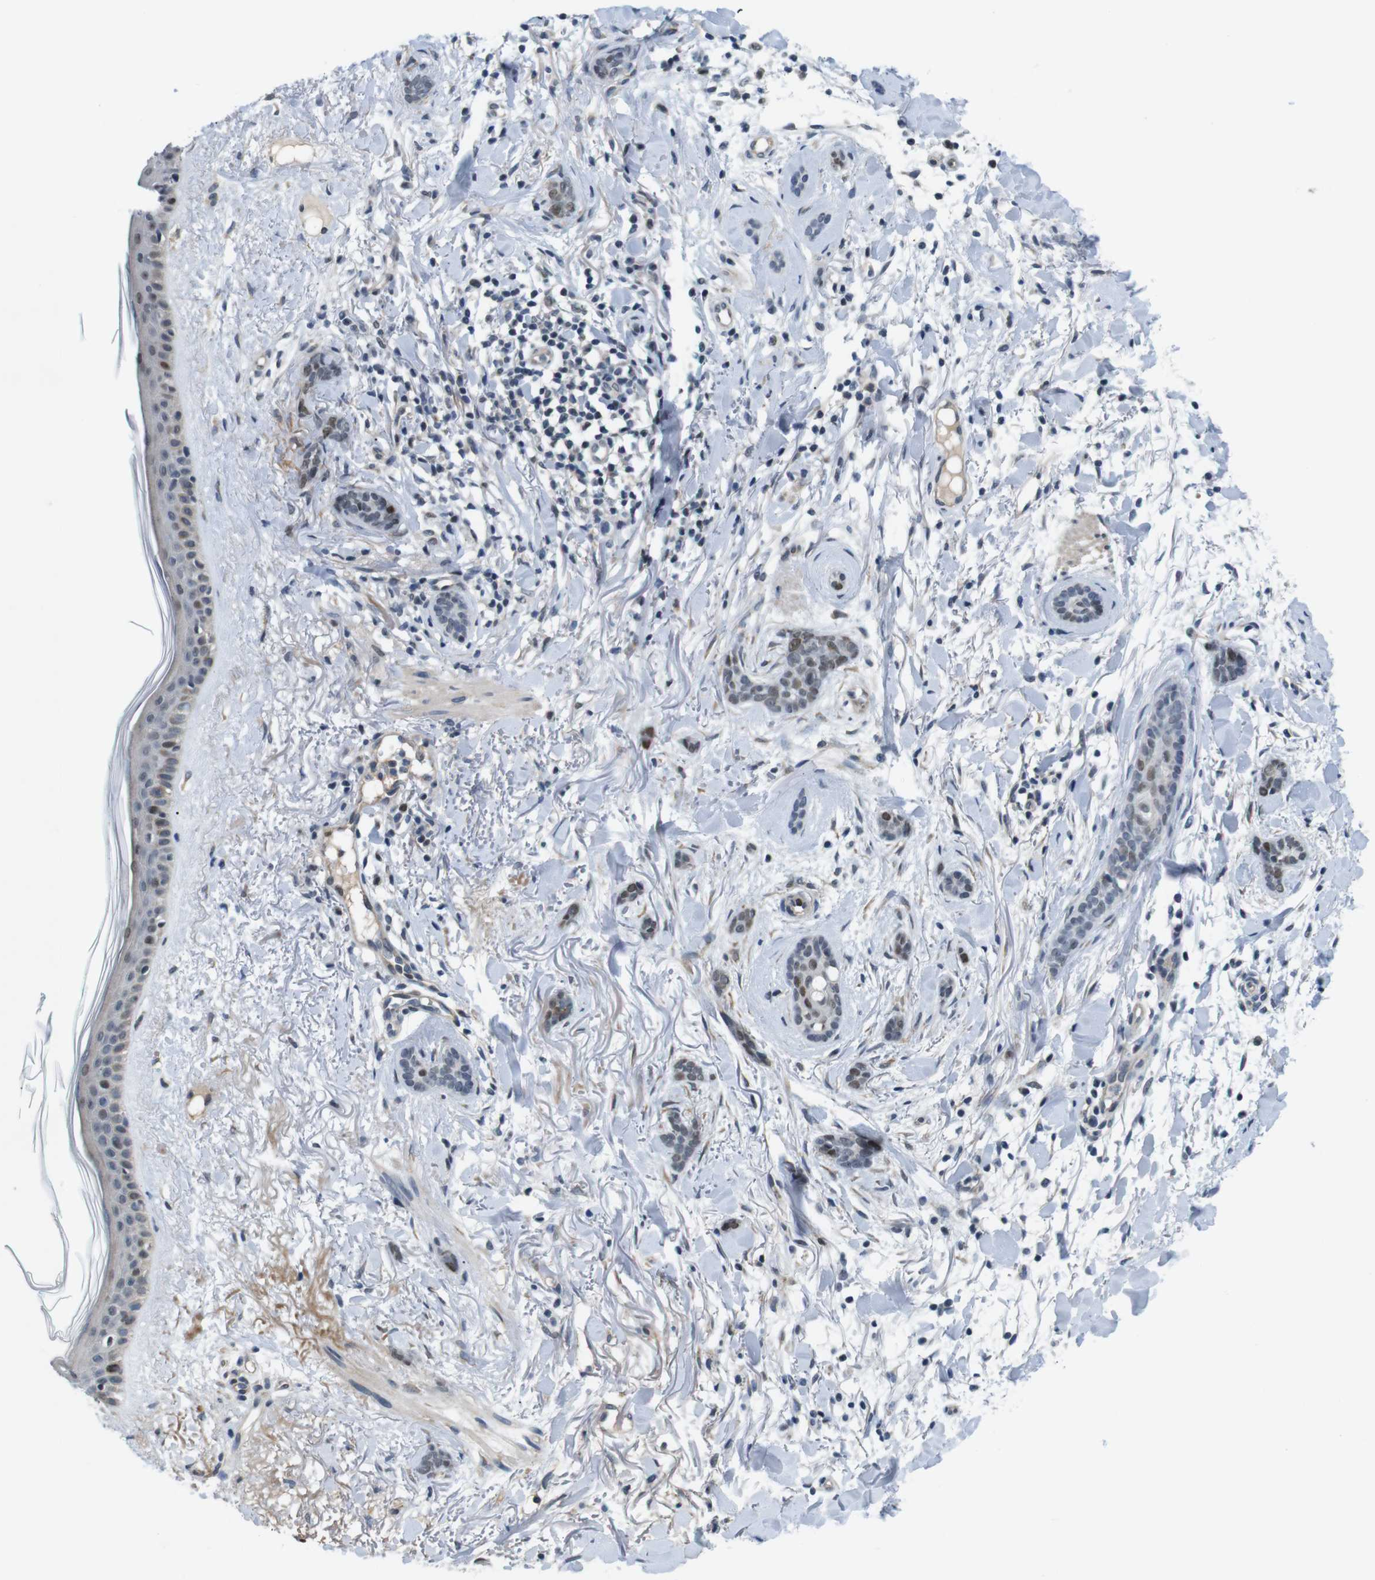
{"staining": {"intensity": "weak", "quantity": "25%-75%", "location": "nuclear"}, "tissue": "skin cancer", "cell_type": "Tumor cells", "image_type": "cancer", "snomed": [{"axis": "morphology", "description": "Basal cell carcinoma"}, {"axis": "morphology", "description": "Adnexal tumor, benign"}, {"axis": "topography", "description": "Skin"}], "caption": "Protein staining of skin cancer (benign adnexal tumor) tissue exhibits weak nuclear expression in about 25%-75% of tumor cells.", "gene": "SMCO2", "patient": {"sex": "female", "age": 42}}